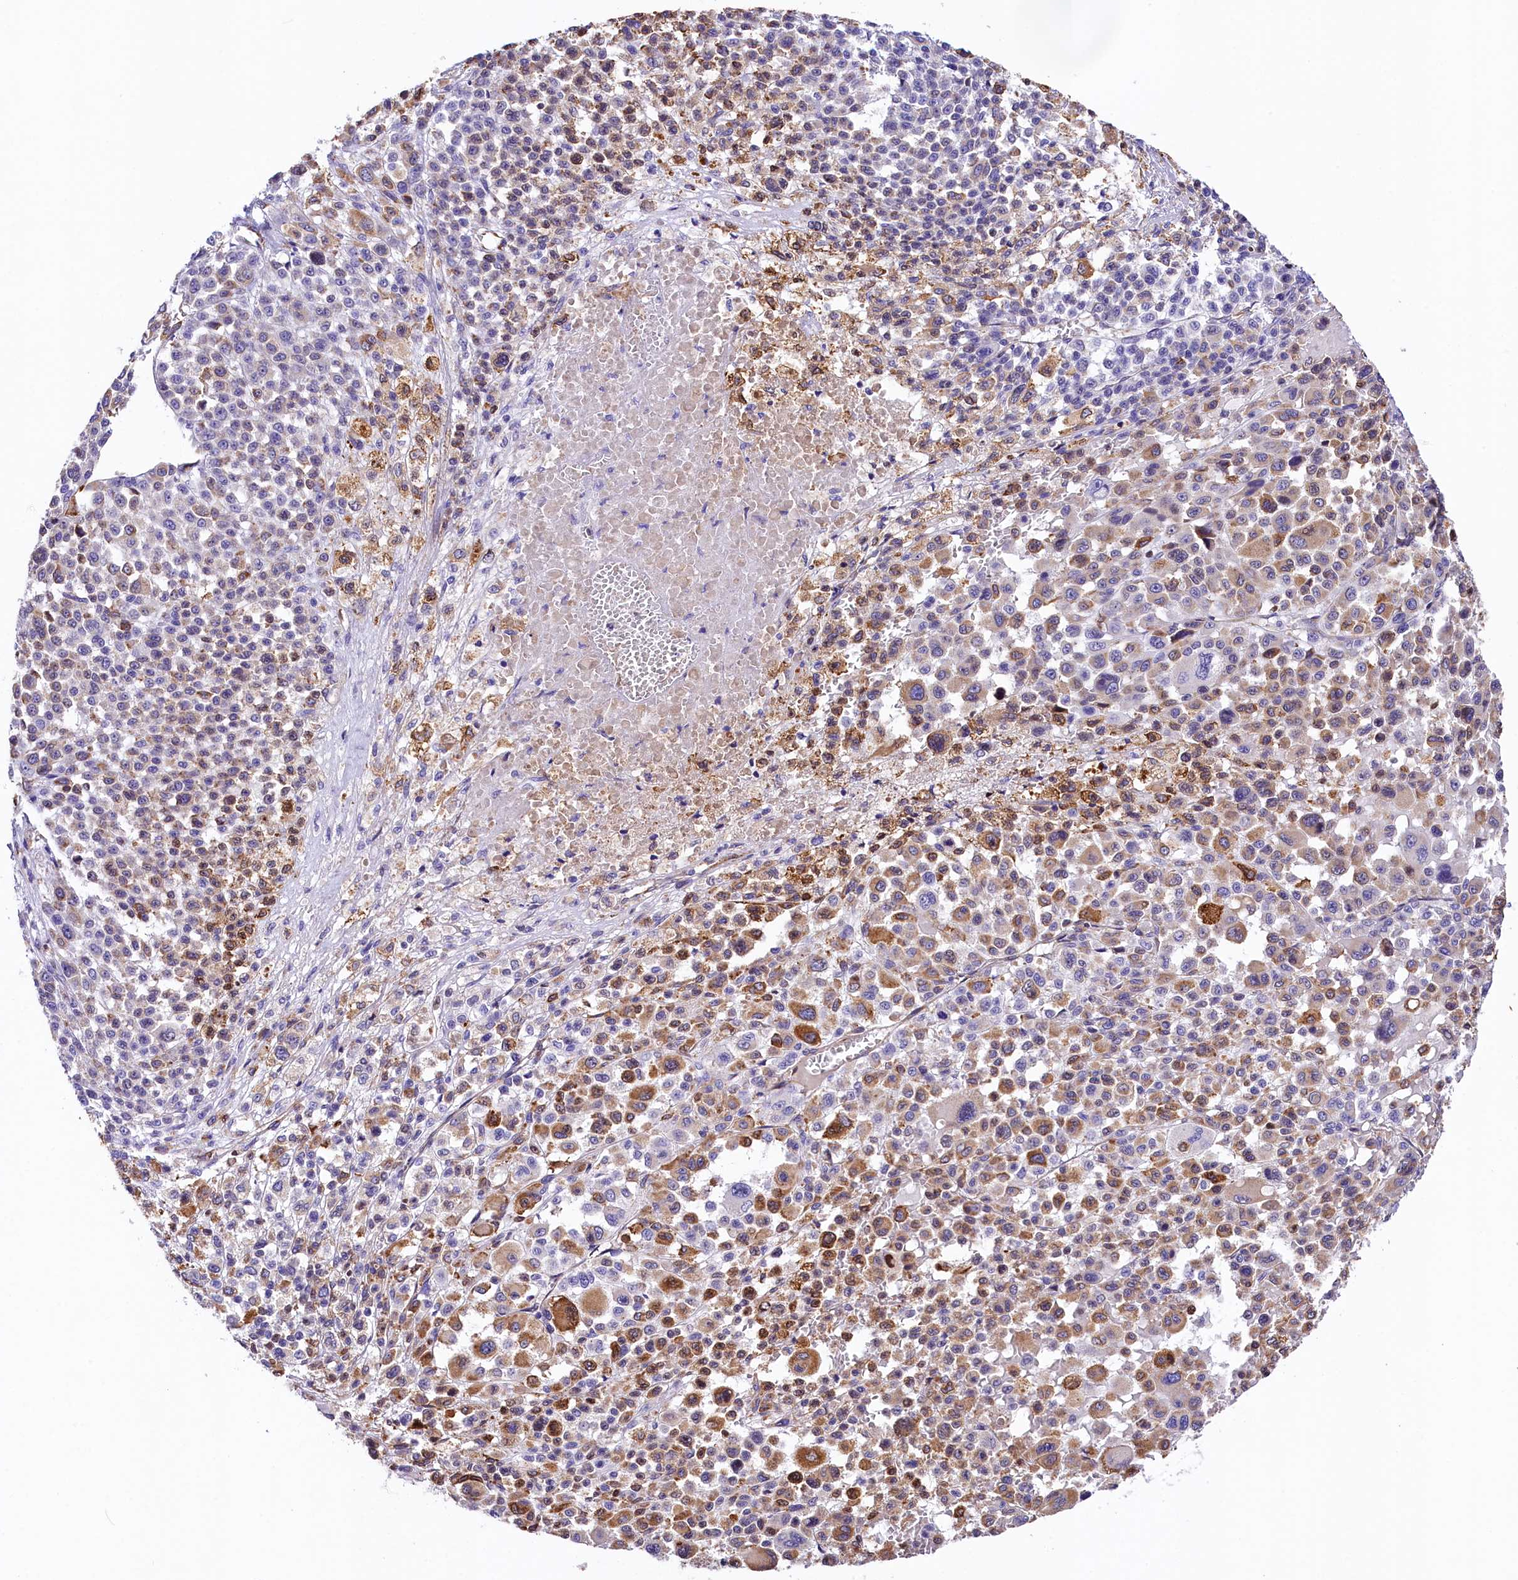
{"staining": {"intensity": "moderate", "quantity": "25%-75%", "location": "cytoplasmic/membranous"}, "tissue": "melanoma", "cell_type": "Tumor cells", "image_type": "cancer", "snomed": [{"axis": "morphology", "description": "Malignant melanoma, Metastatic site"}, {"axis": "topography", "description": "Skin"}], "caption": "Moderate cytoplasmic/membranous positivity for a protein is identified in approximately 25%-75% of tumor cells of melanoma using immunohistochemistry (IHC).", "gene": "ITGA1", "patient": {"sex": "female", "age": 74}}